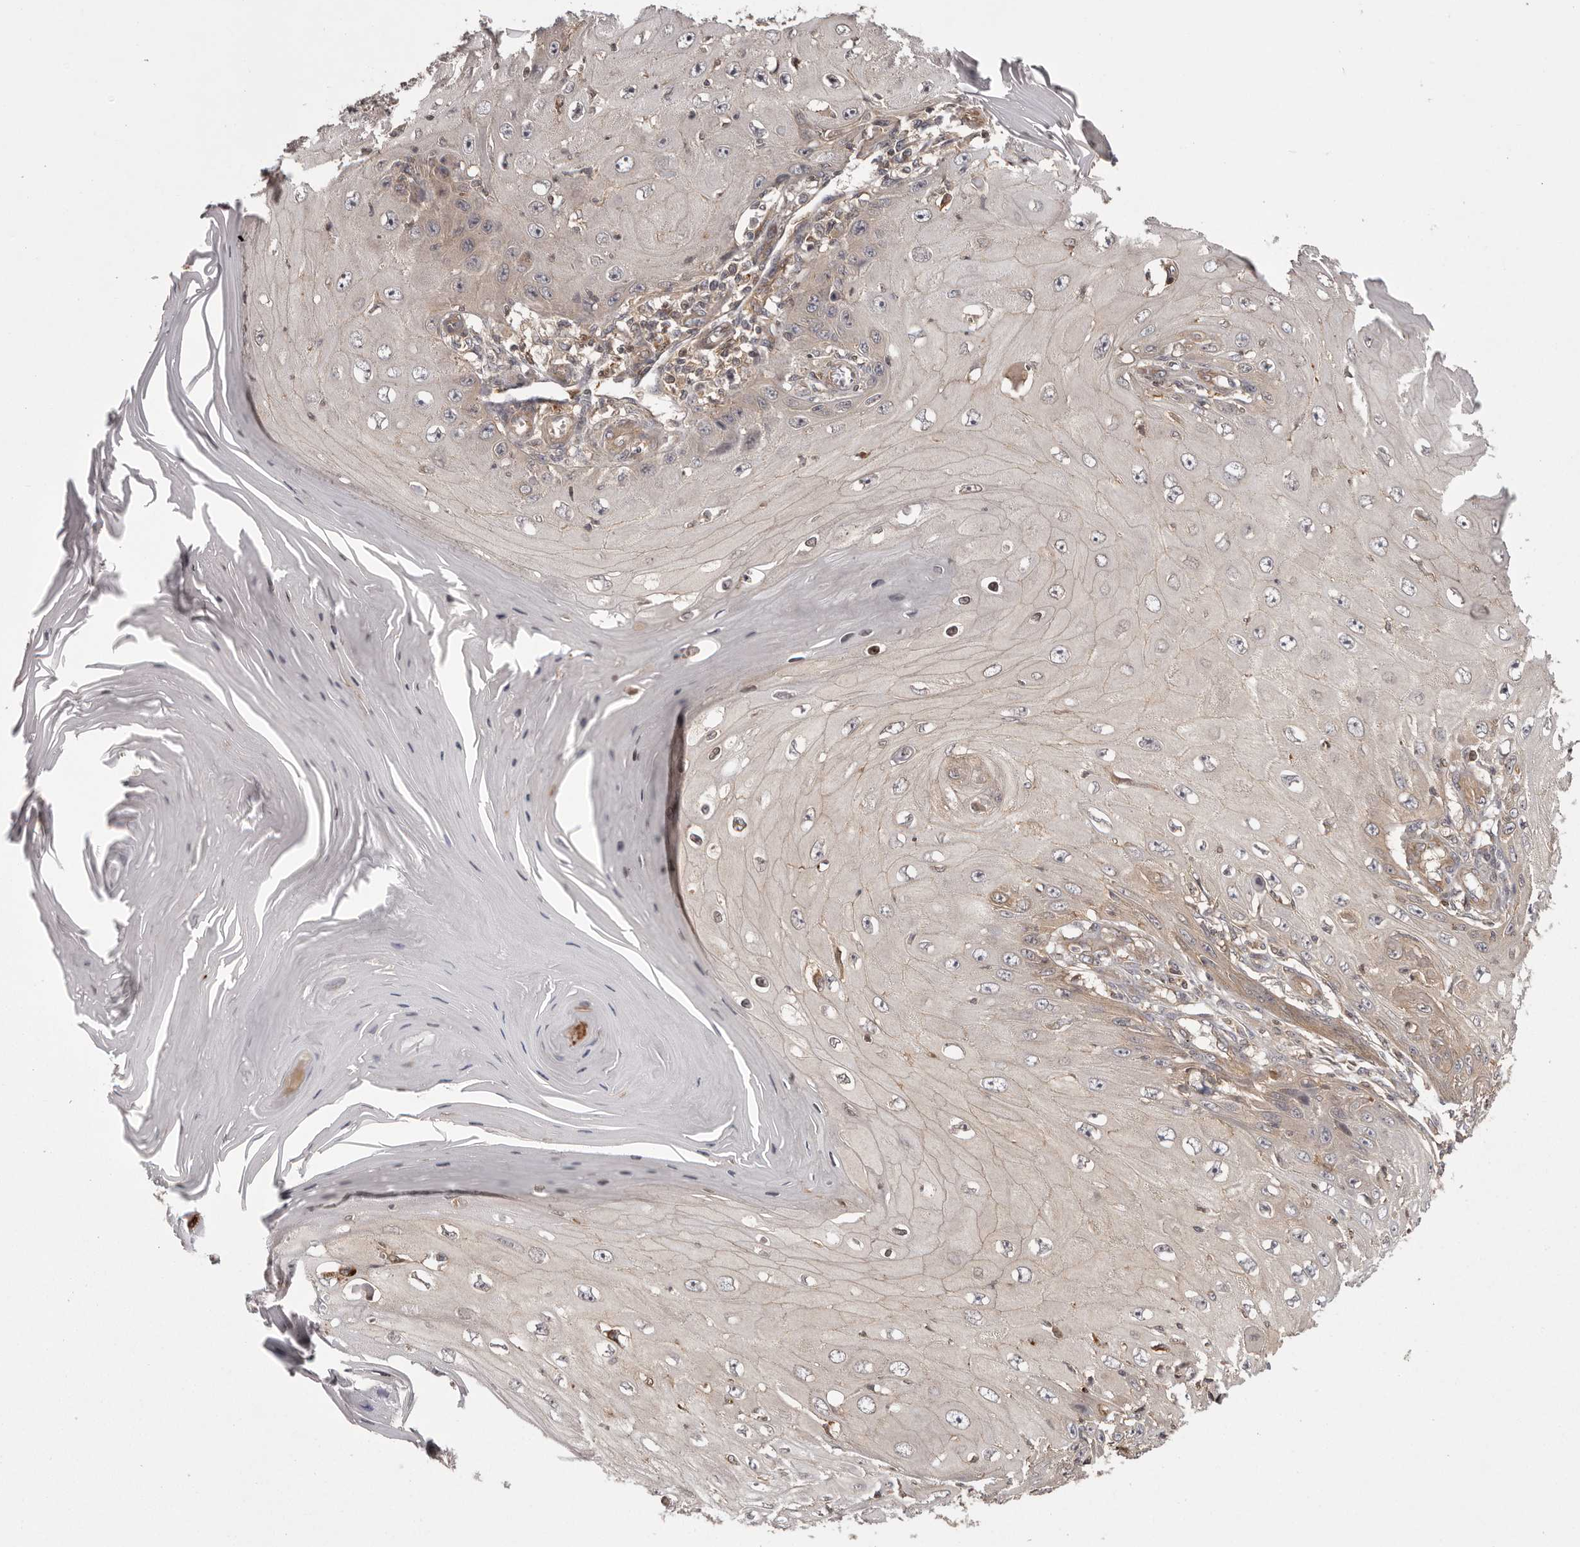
{"staining": {"intensity": "weak", "quantity": "<25%", "location": "cytoplasmic/membranous"}, "tissue": "skin cancer", "cell_type": "Tumor cells", "image_type": "cancer", "snomed": [{"axis": "morphology", "description": "Squamous cell carcinoma, NOS"}, {"axis": "topography", "description": "Skin"}], "caption": "A photomicrograph of skin cancer (squamous cell carcinoma) stained for a protein displays no brown staining in tumor cells.", "gene": "NFKBIA", "patient": {"sex": "female", "age": 73}}